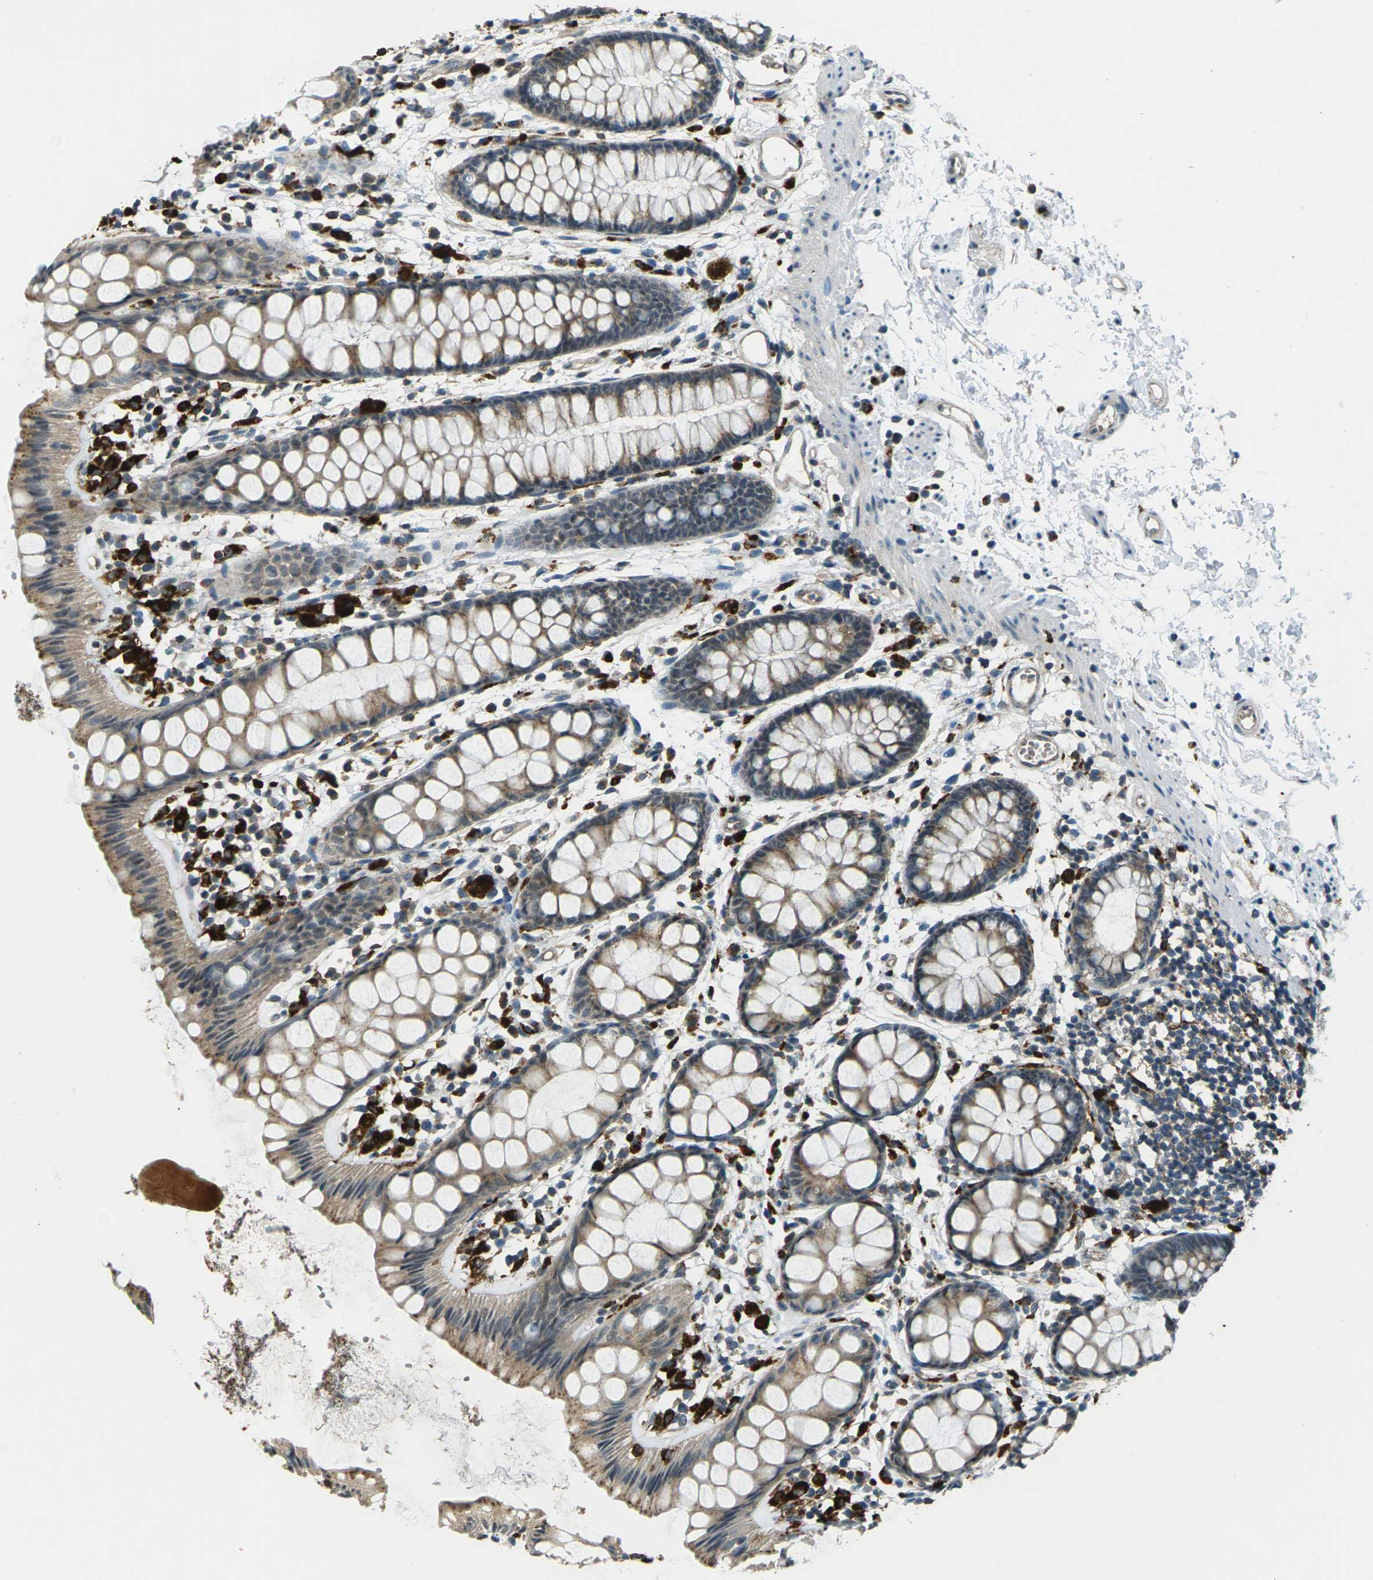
{"staining": {"intensity": "moderate", "quantity": ">75%", "location": "cytoplasmic/membranous"}, "tissue": "rectum", "cell_type": "Glandular cells", "image_type": "normal", "snomed": [{"axis": "morphology", "description": "Normal tissue, NOS"}, {"axis": "topography", "description": "Rectum"}], "caption": "Unremarkable rectum exhibits moderate cytoplasmic/membranous positivity in about >75% of glandular cells, visualized by immunohistochemistry. The protein is shown in brown color, while the nuclei are stained blue.", "gene": "SLC31A2", "patient": {"sex": "female", "age": 66}}